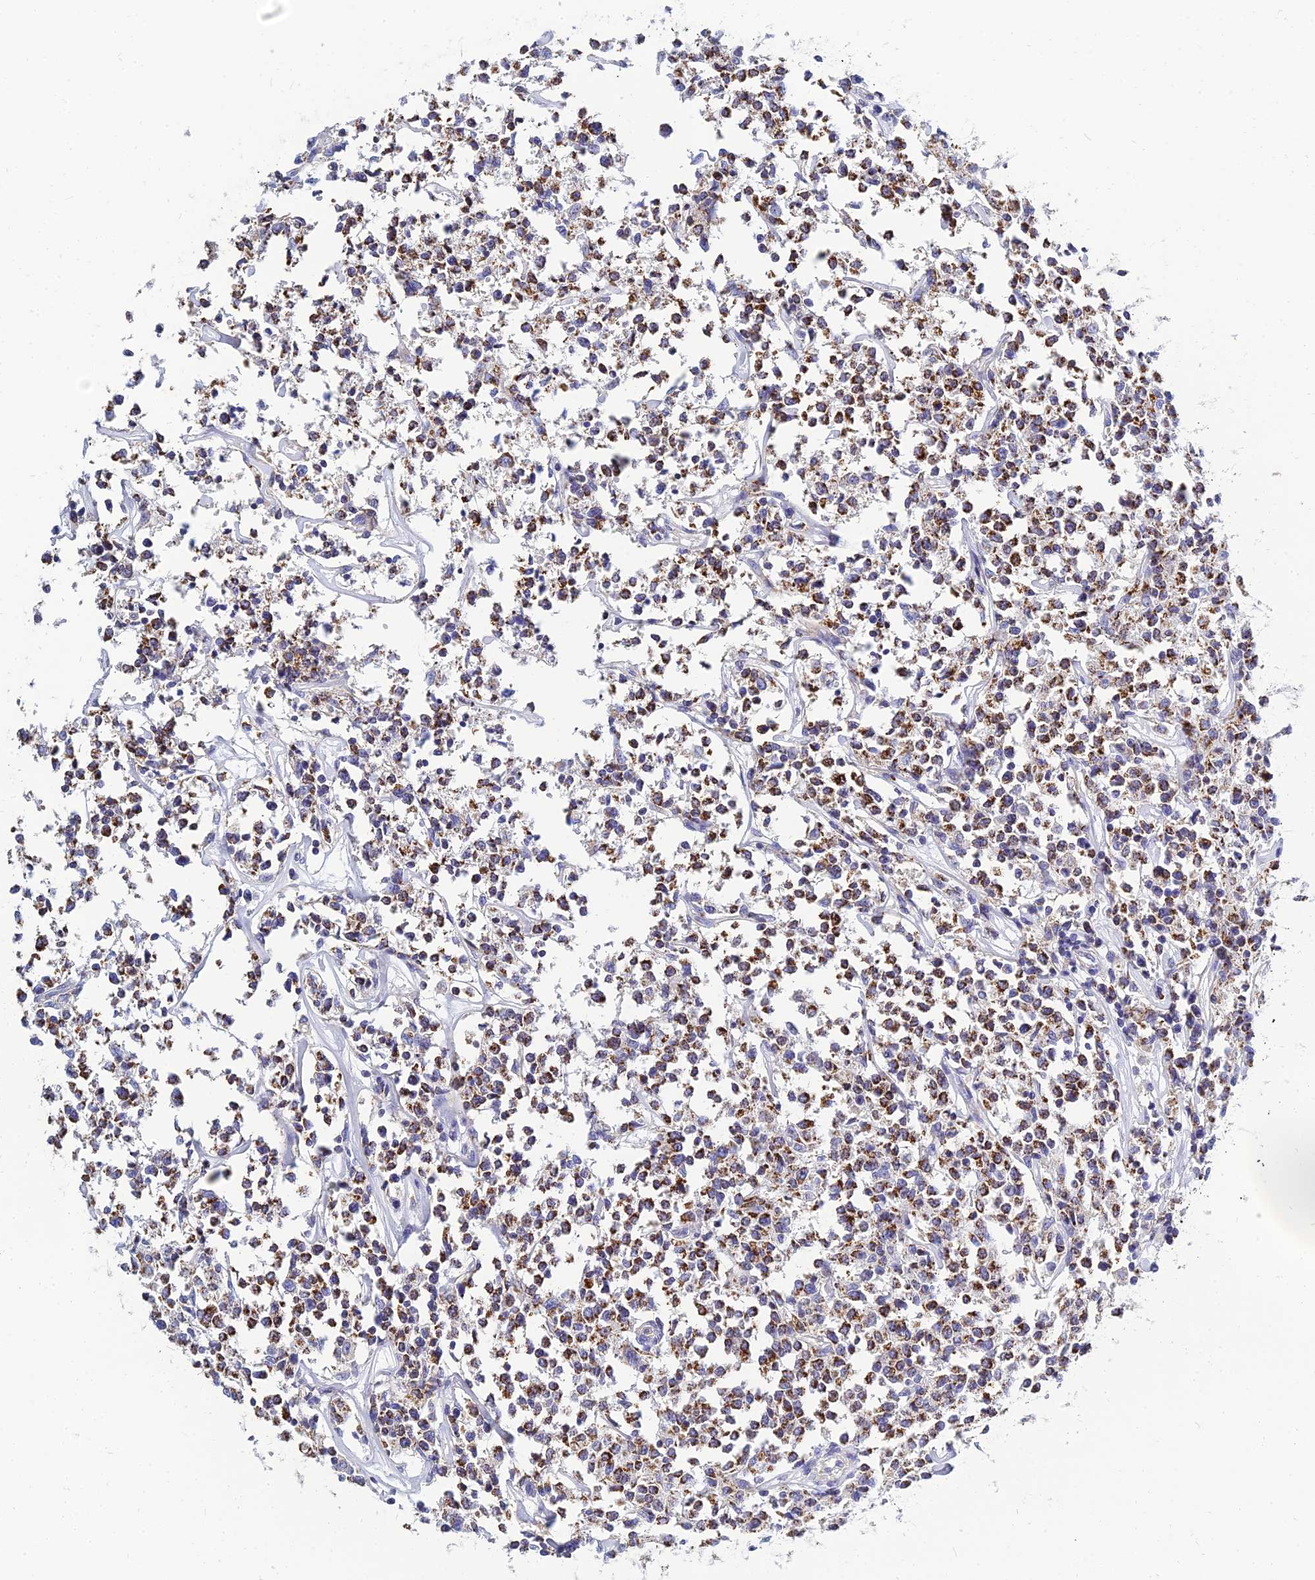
{"staining": {"intensity": "moderate", "quantity": ">75%", "location": "cytoplasmic/membranous"}, "tissue": "lymphoma", "cell_type": "Tumor cells", "image_type": "cancer", "snomed": [{"axis": "morphology", "description": "Malignant lymphoma, non-Hodgkin's type, Low grade"}, {"axis": "topography", "description": "Small intestine"}], "caption": "A brown stain shows moderate cytoplasmic/membranous staining of a protein in human lymphoma tumor cells. (DAB = brown stain, brightfield microscopy at high magnification).", "gene": "NPY", "patient": {"sex": "female", "age": 59}}